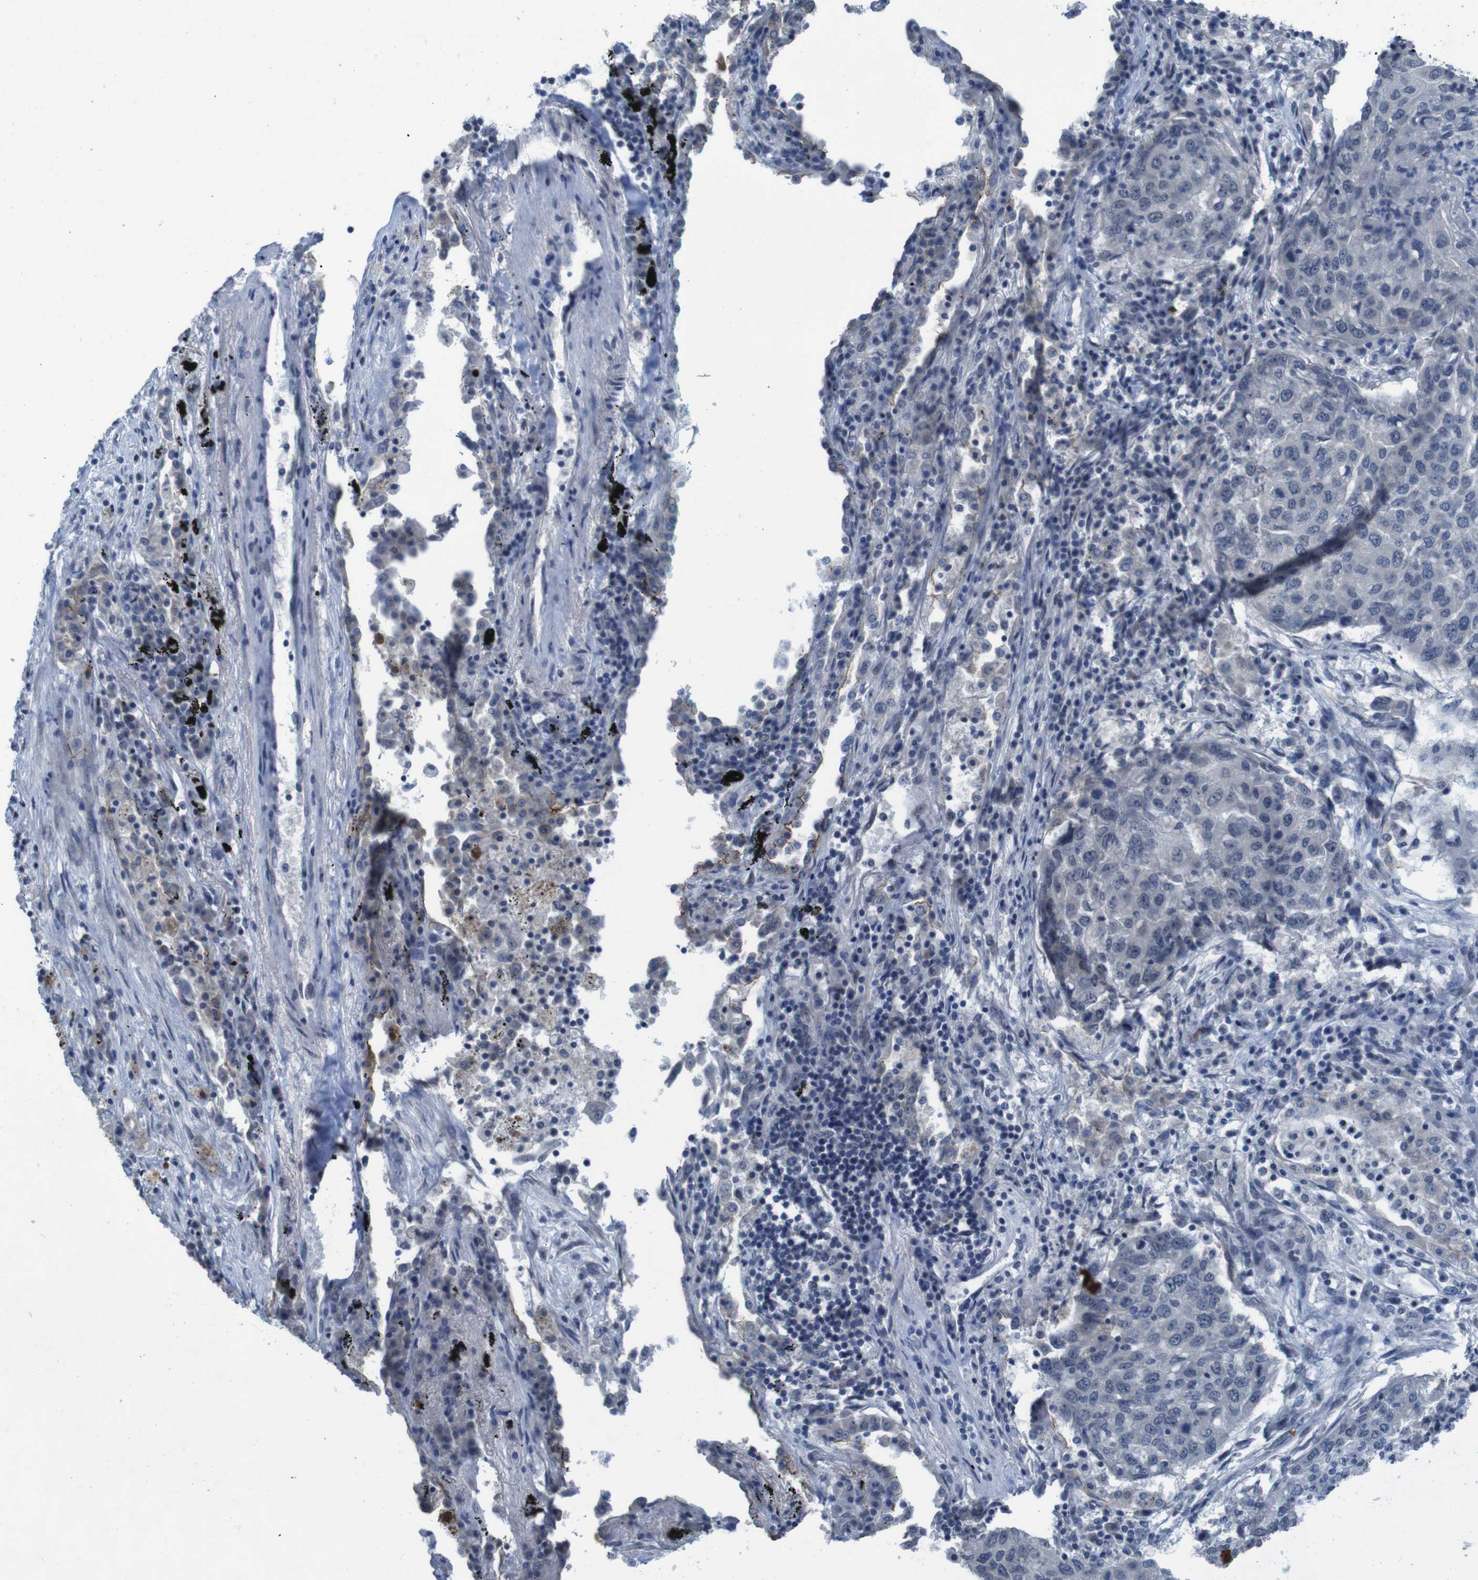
{"staining": {"intensity": "negative", "quantity": "none", "location": "none"}, "tissue": "lung cancer", "cell_type": "Tumor cells", "image_type": "cancer", "snomed": [{"axis": "morphology", "description": "Squamous cell carcinoma, NOS"}, {"axis": "topography", "description": "Lung"}], "caption": "A histopathology image of lung cancer stained for a protein reveals no brown staining in tumor cells.", "gene": "CLDN18", "patient": {"sex": "female", "age": 63}}